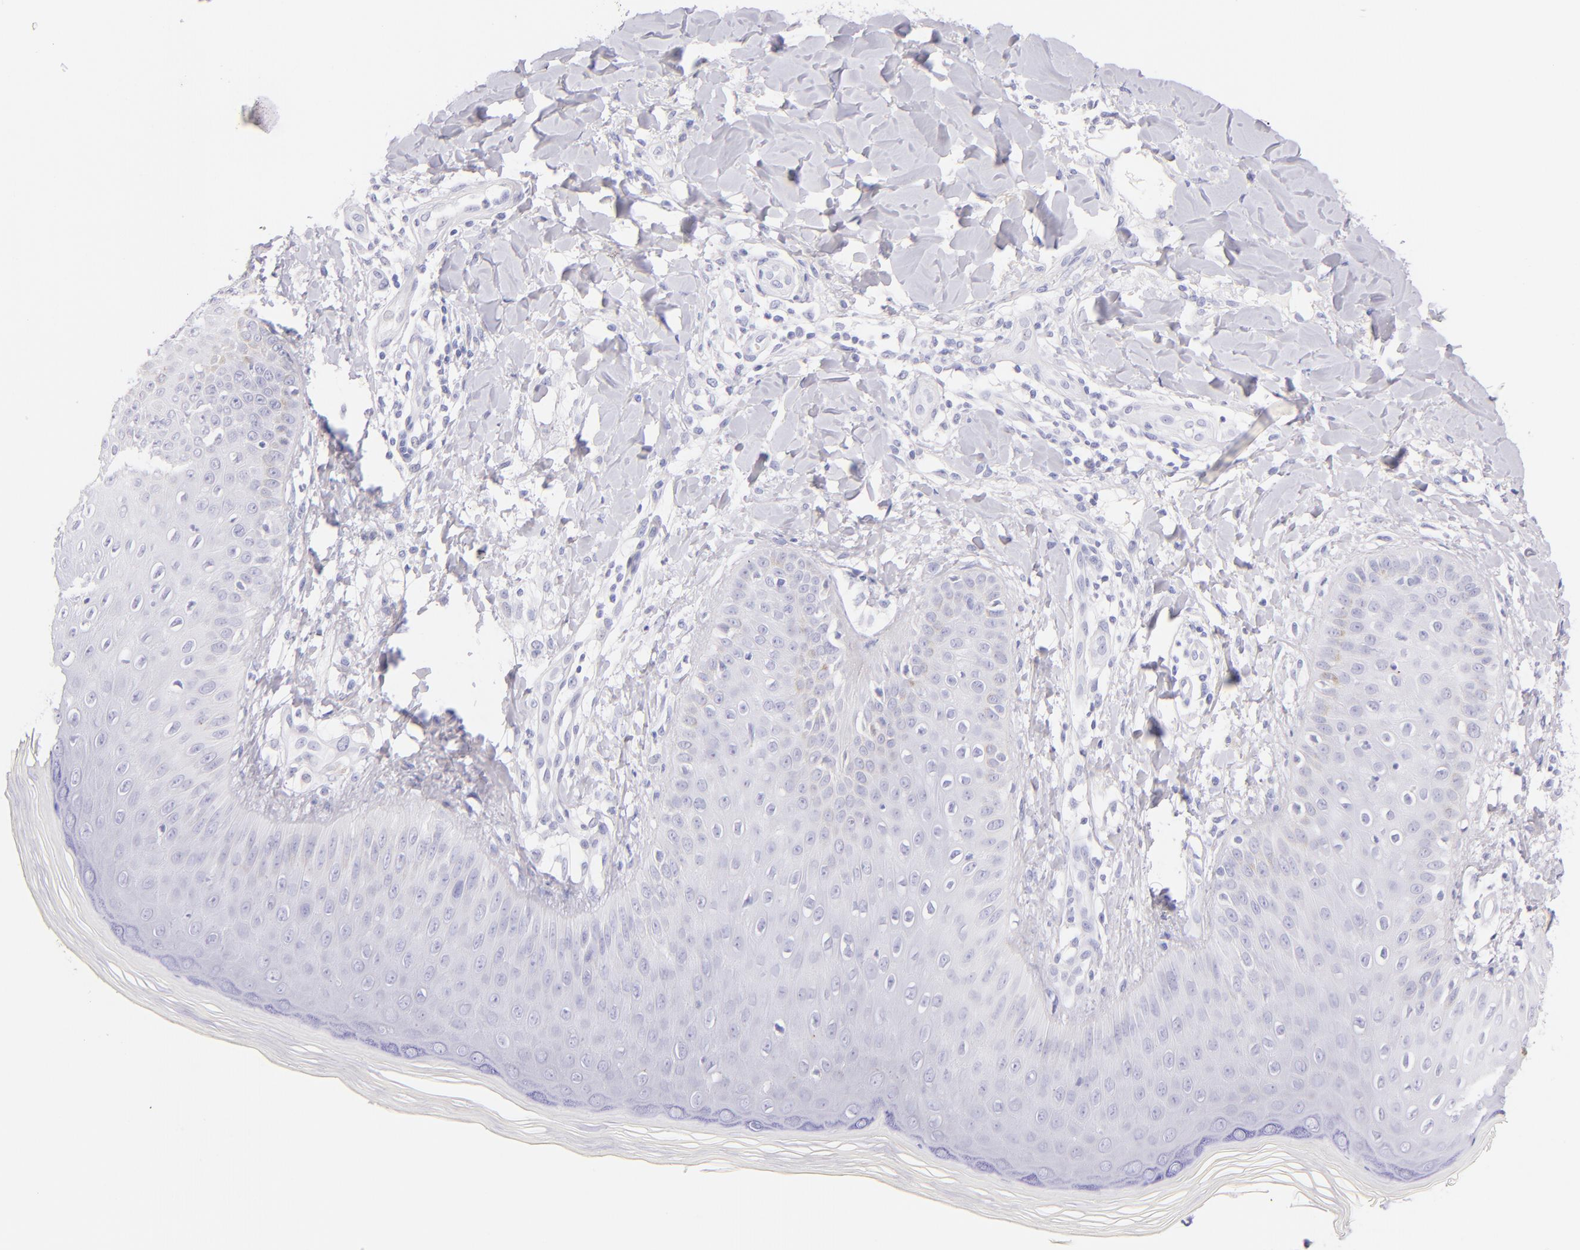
{"staining": {"intensity": "negative", "quantity": "none", "location": "none"}, "tissue": "skin", "cell_type": "Epidermal cells", "image_type": "normal", "snomed": [{"axis": "morphology", "description": "Normal tissue, NOS"}, {"axis": "morphology", "description": "Inflammation, NOS"}, {"axis": "topography", "description": "Soft tissue"}, {"axis": "topography", "description": "Anal"}], "caption": "An immunohistochemistry image of benign skin is shown. There is no staining in epidermal cells of skin. Nuclei are stained in blue.", "gene": "SDC1", "patient": {"sex": "female", "age": 15}}